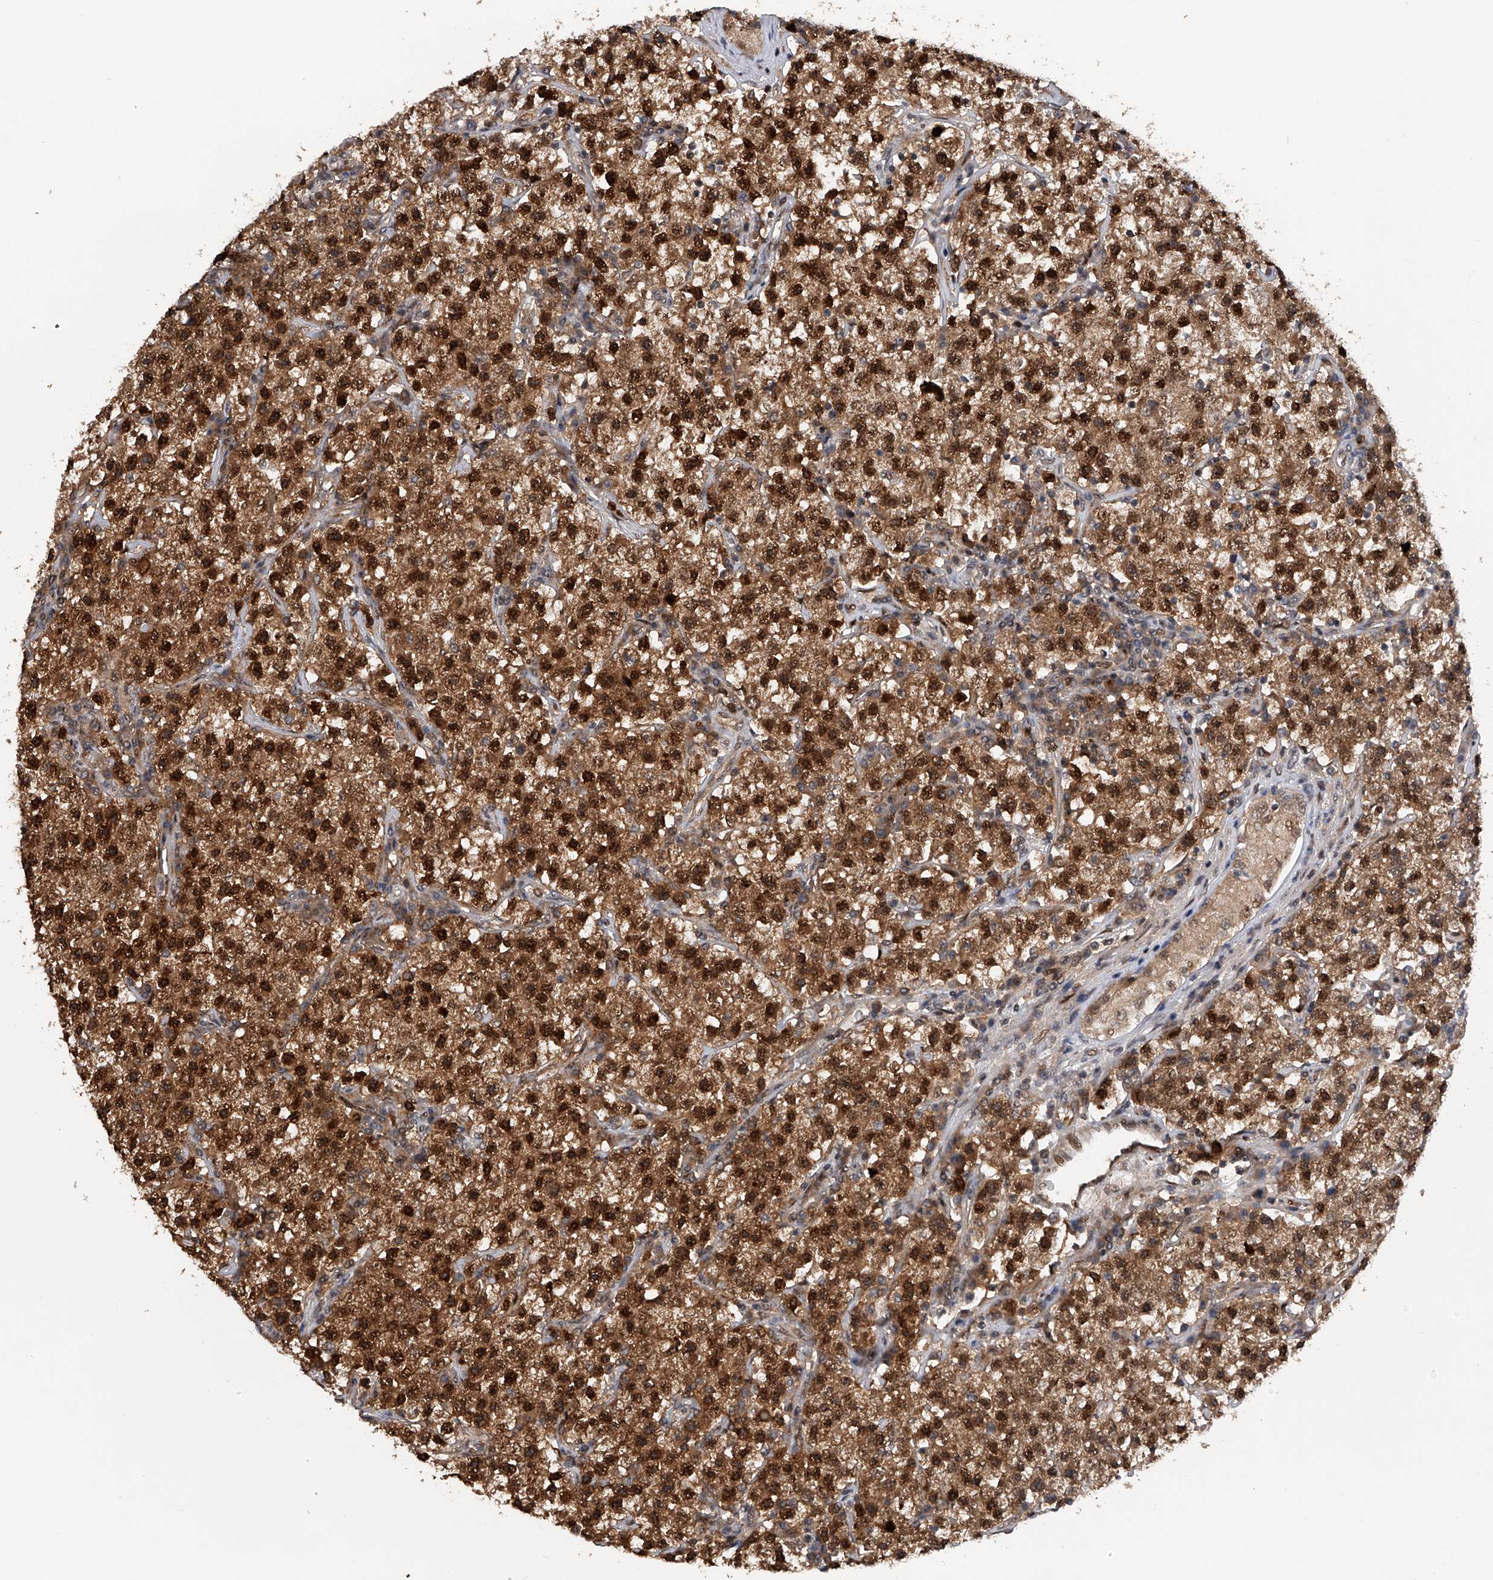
{"staining": {"intensity": "strong", "quantity": ">75%", "location": "cytoplasmic/membranous,nuclear"}, "tissue": "testis cancer", "cell_type": "Tumor cells", "image_type": "cancer", "snomed": [{"axis": "morphology", "description": "Seminoma, NOS"}, {"axis": "topography", "description": "Testis"}], "caption": "There is high levels of strong cytoplasmic/membranous and nuclear positivity in tumor cells of testis cancer, as demonstrated by immunohistochemical staining (brown color).", "gene": "RWDD2A", "patient": {"sex": "male", "age": 22}}